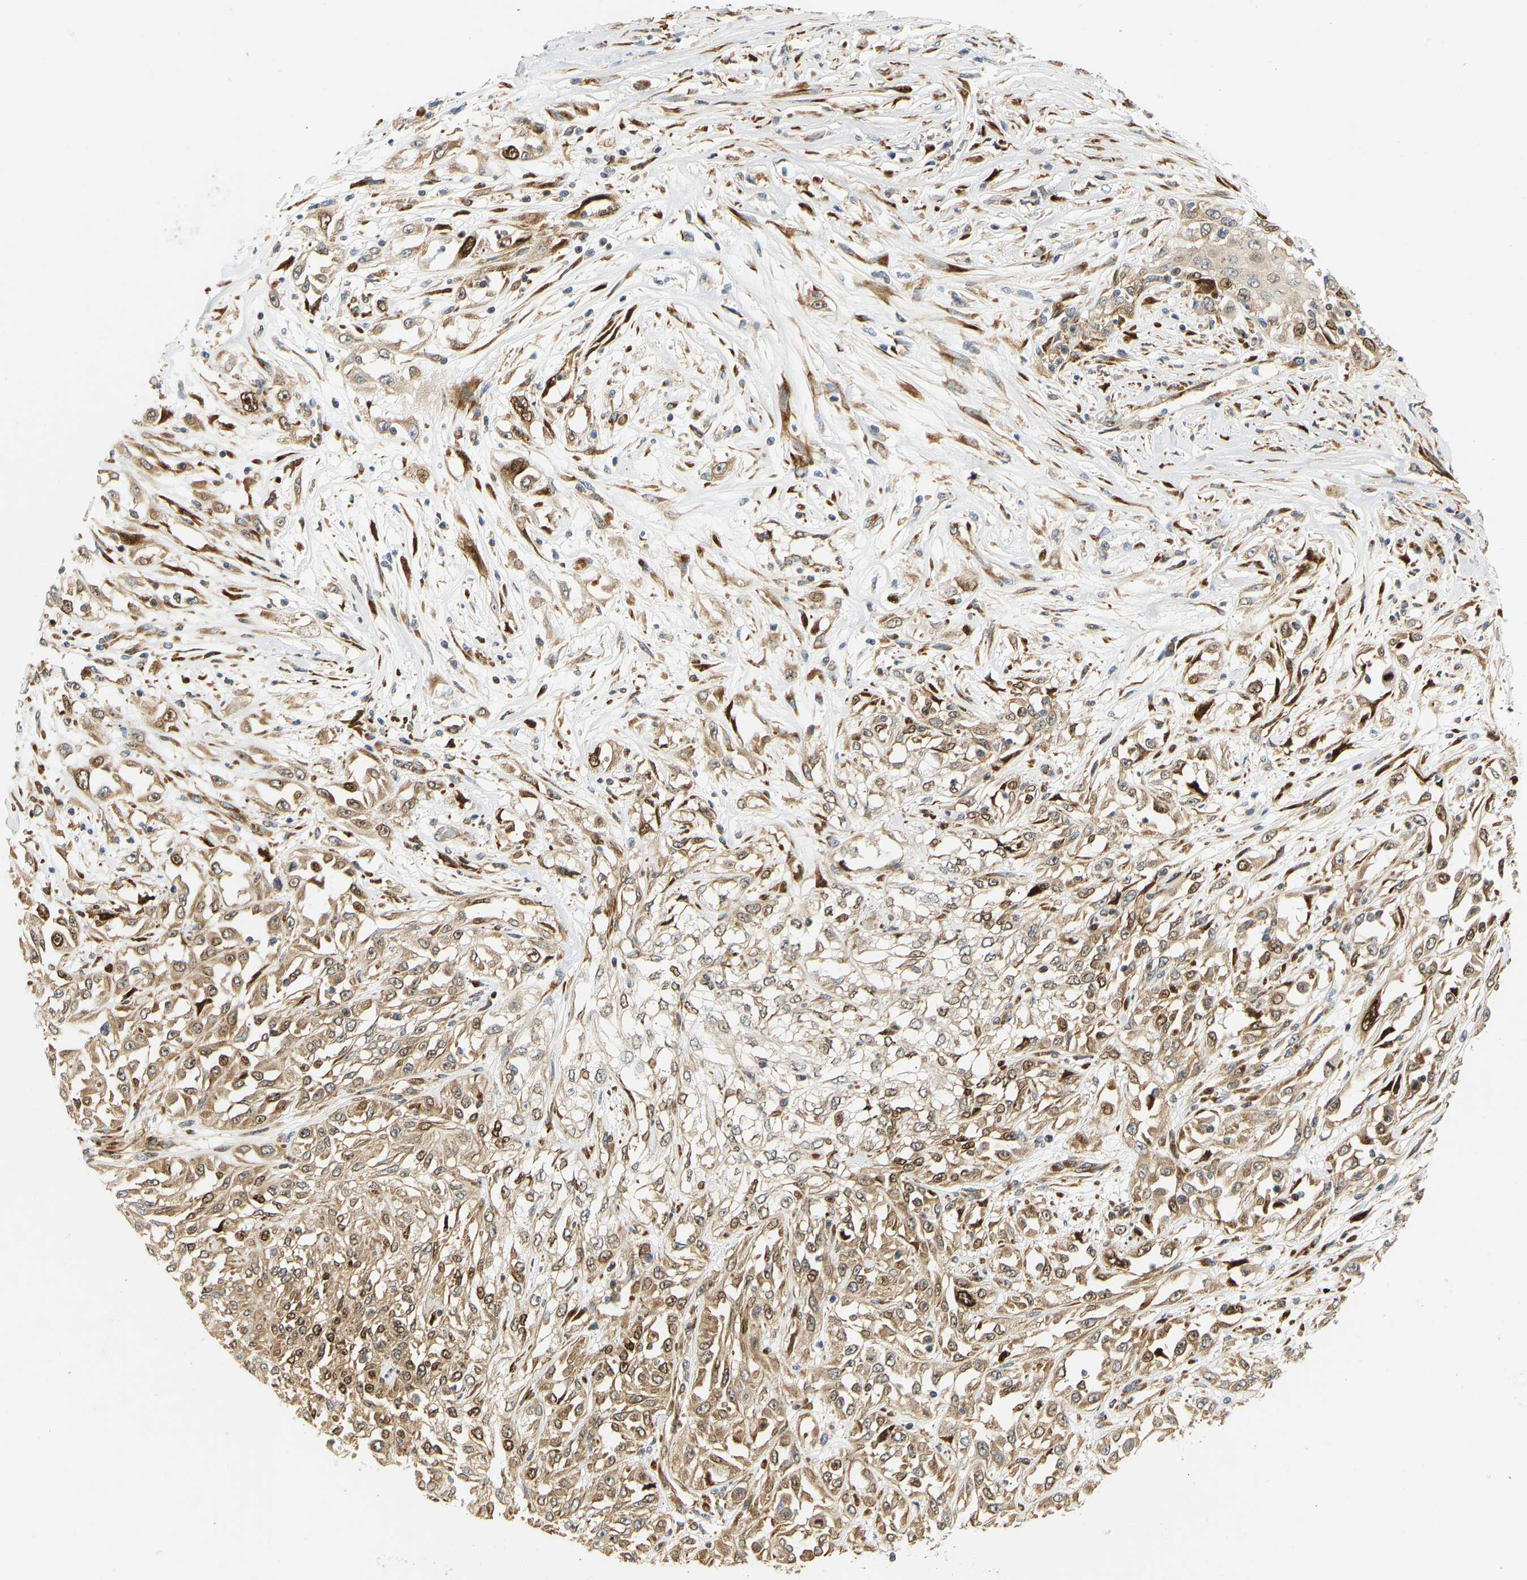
{"staining": {"intensity": "moderate", "quantity": ">75%", "location": "cytoplasmic/membranous,nuclear"}, "tissue": "skin cancer", "cell_type": "Tumor cells", "image_type": "cancer", "snomed": [{"axis": "morphology", "description": "Squamous cell carcinoma, NOS"}, {"axis": "morphology", "description": "Squamous cell carcinoma, metastatic, NOS"}, {"axis": "topography", "description": "Skin"}, {"axis": "topography", "description": "Lymph node"}], "caption": "Protein expression analysis of human metastatic squamous cell carcinoma (skin) reveals moderate cytoplasmic/membranous and nuclear staining in about >75% of tumor cells.", "gene": "RPS14", "patient": {"sex": "male", "age": 75}}